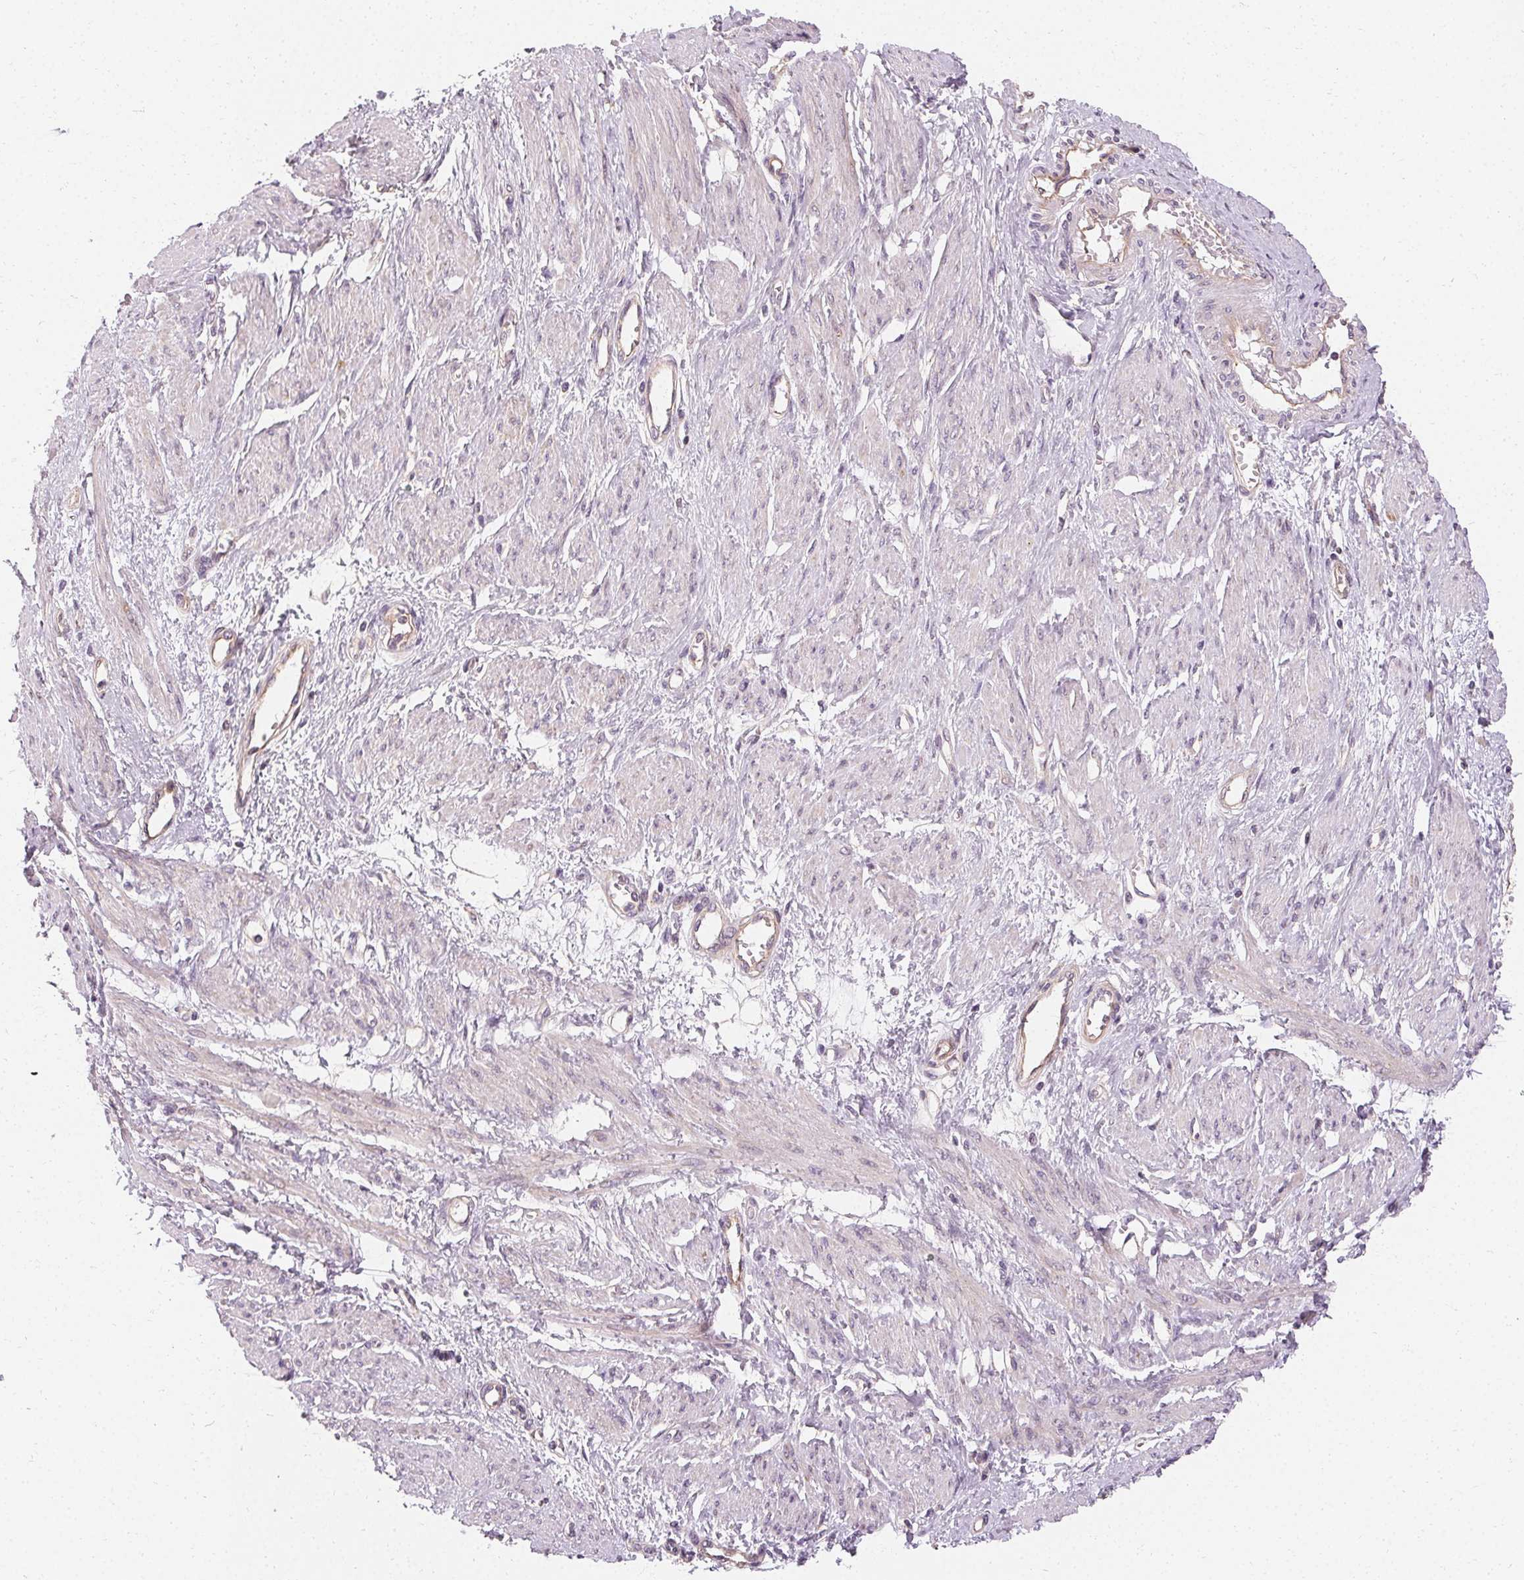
{"staining": {"intensity": "negative", "quantity": "none", "location": "none"}, "tissue": "smooth muscle", "cell_type": "Smooth muscle cells", "image_type": "normal", "snomed": [{"axis": "morphology", "description": "Normal tissue, NOS"}, {"axis": "topography", "description": "Smooth muscle"}, {"axis": "topography", "description": "Uterus"}], "caption": "DAB (3,3'-diaminobenzidine) immunohistochemical staining of normal smooth muscle reveals no significant expression in smooth muscle cells.", "gene": "APLP1", "patient": {"sex": "female", "age": 39}}